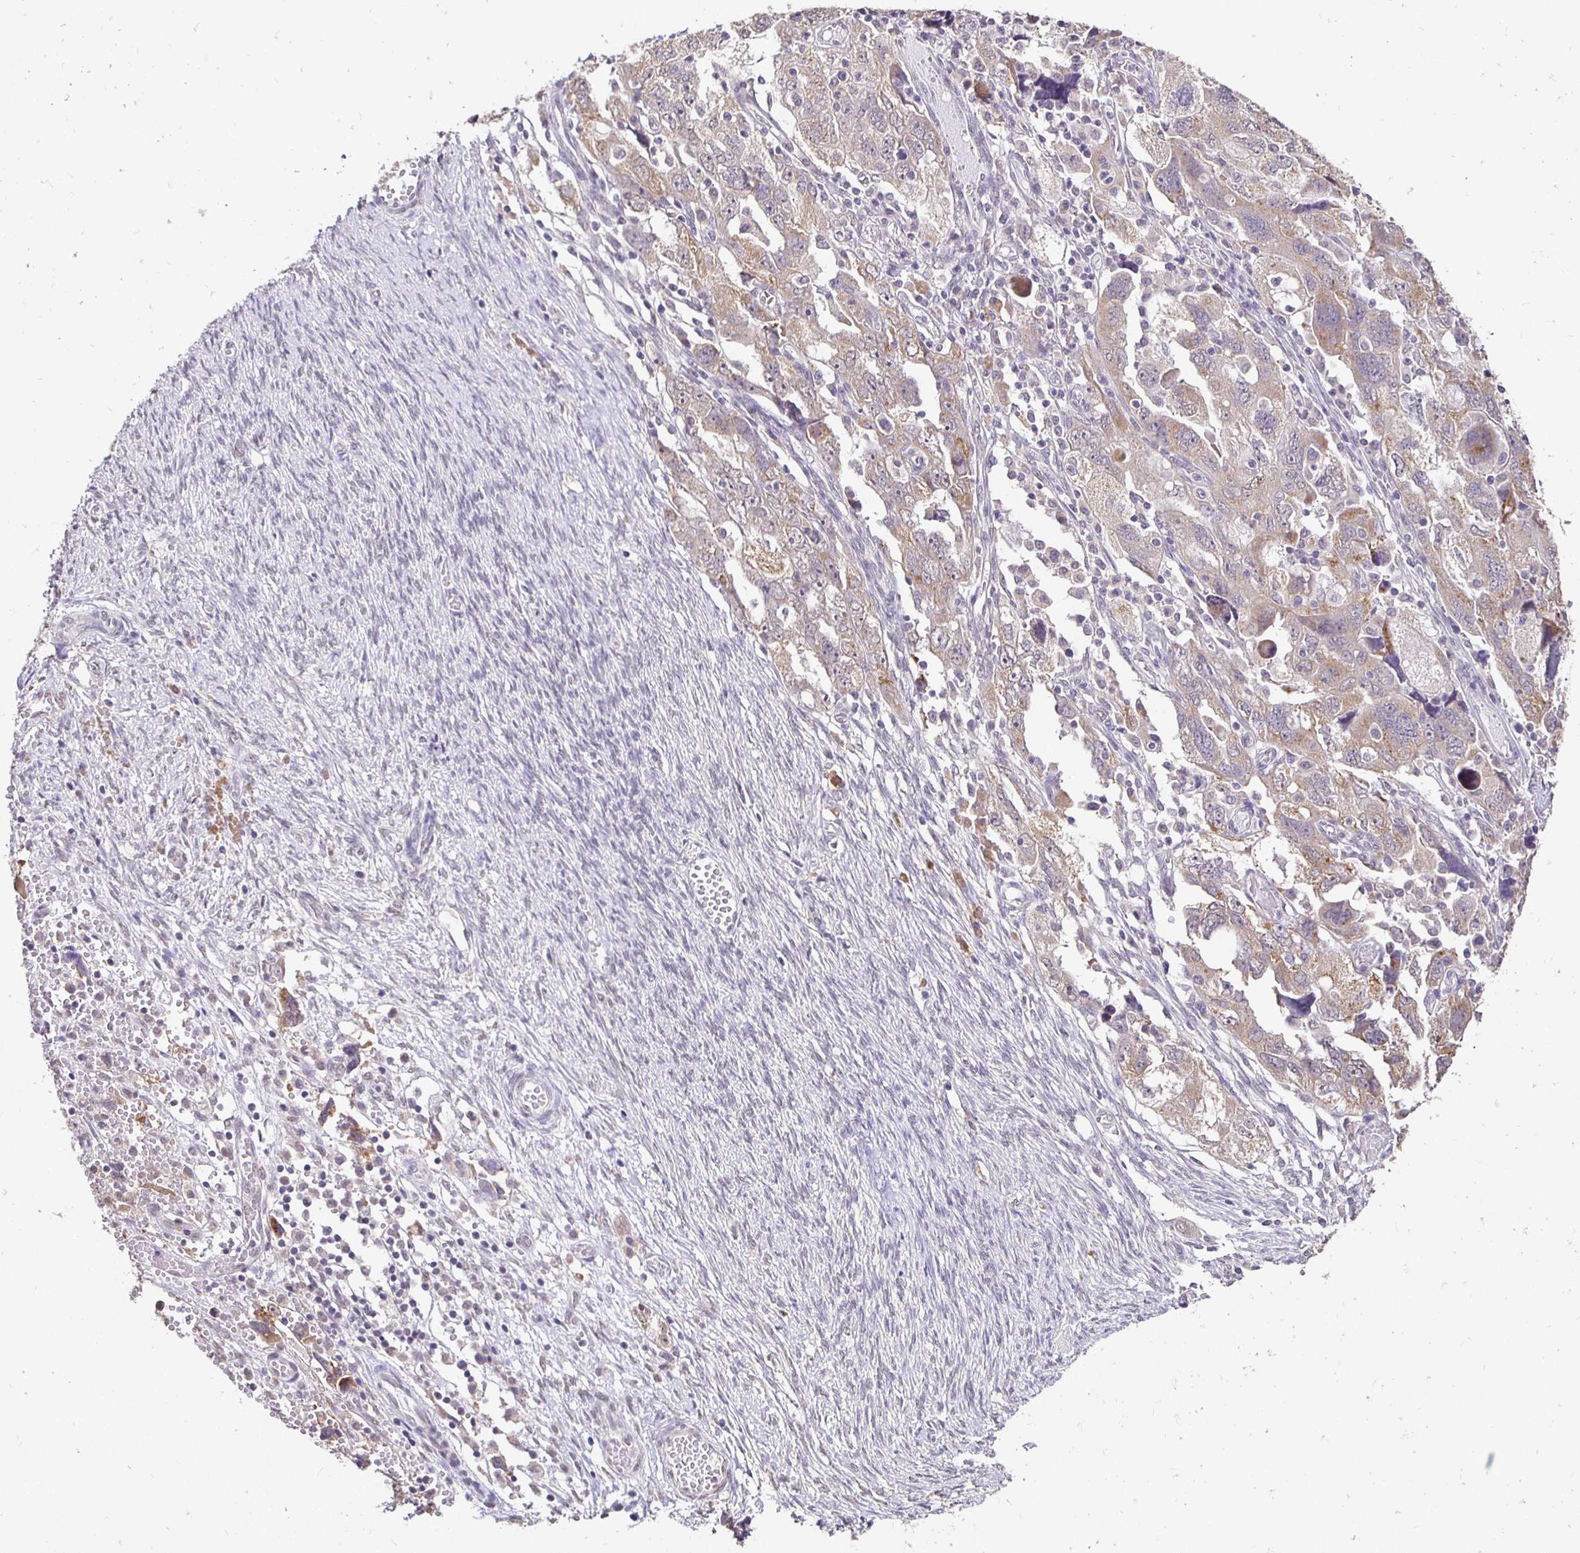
{"staining": {"intensity": "moderate", "quantity": ">75%", "location": "cytoplasmic/membranous"}, "tissue": "ovarian cancer", "cell_type": "Tumor cells", "image_type": "cancer", "snomed": [{"axis": "morphology", "description": "Carcinoma, NOS"}, {"axis": "morphology", "description": "Cystadenocarcinoma, serous, NOS"}, {"axis": "topography", "description": "Ovary"}], "caption": "Ovarian cancer (carcinoma) stained with DAB (3,3'-diaminobenzidine) immunohistochemistry exhibits medium levels of moderate cytoplasmic/membranous positivity in about >75% of tumor cells. Nuclei are stained in blue.", "gene": "RHEBL1", "patient": {"sex": "female", "age": 69}}